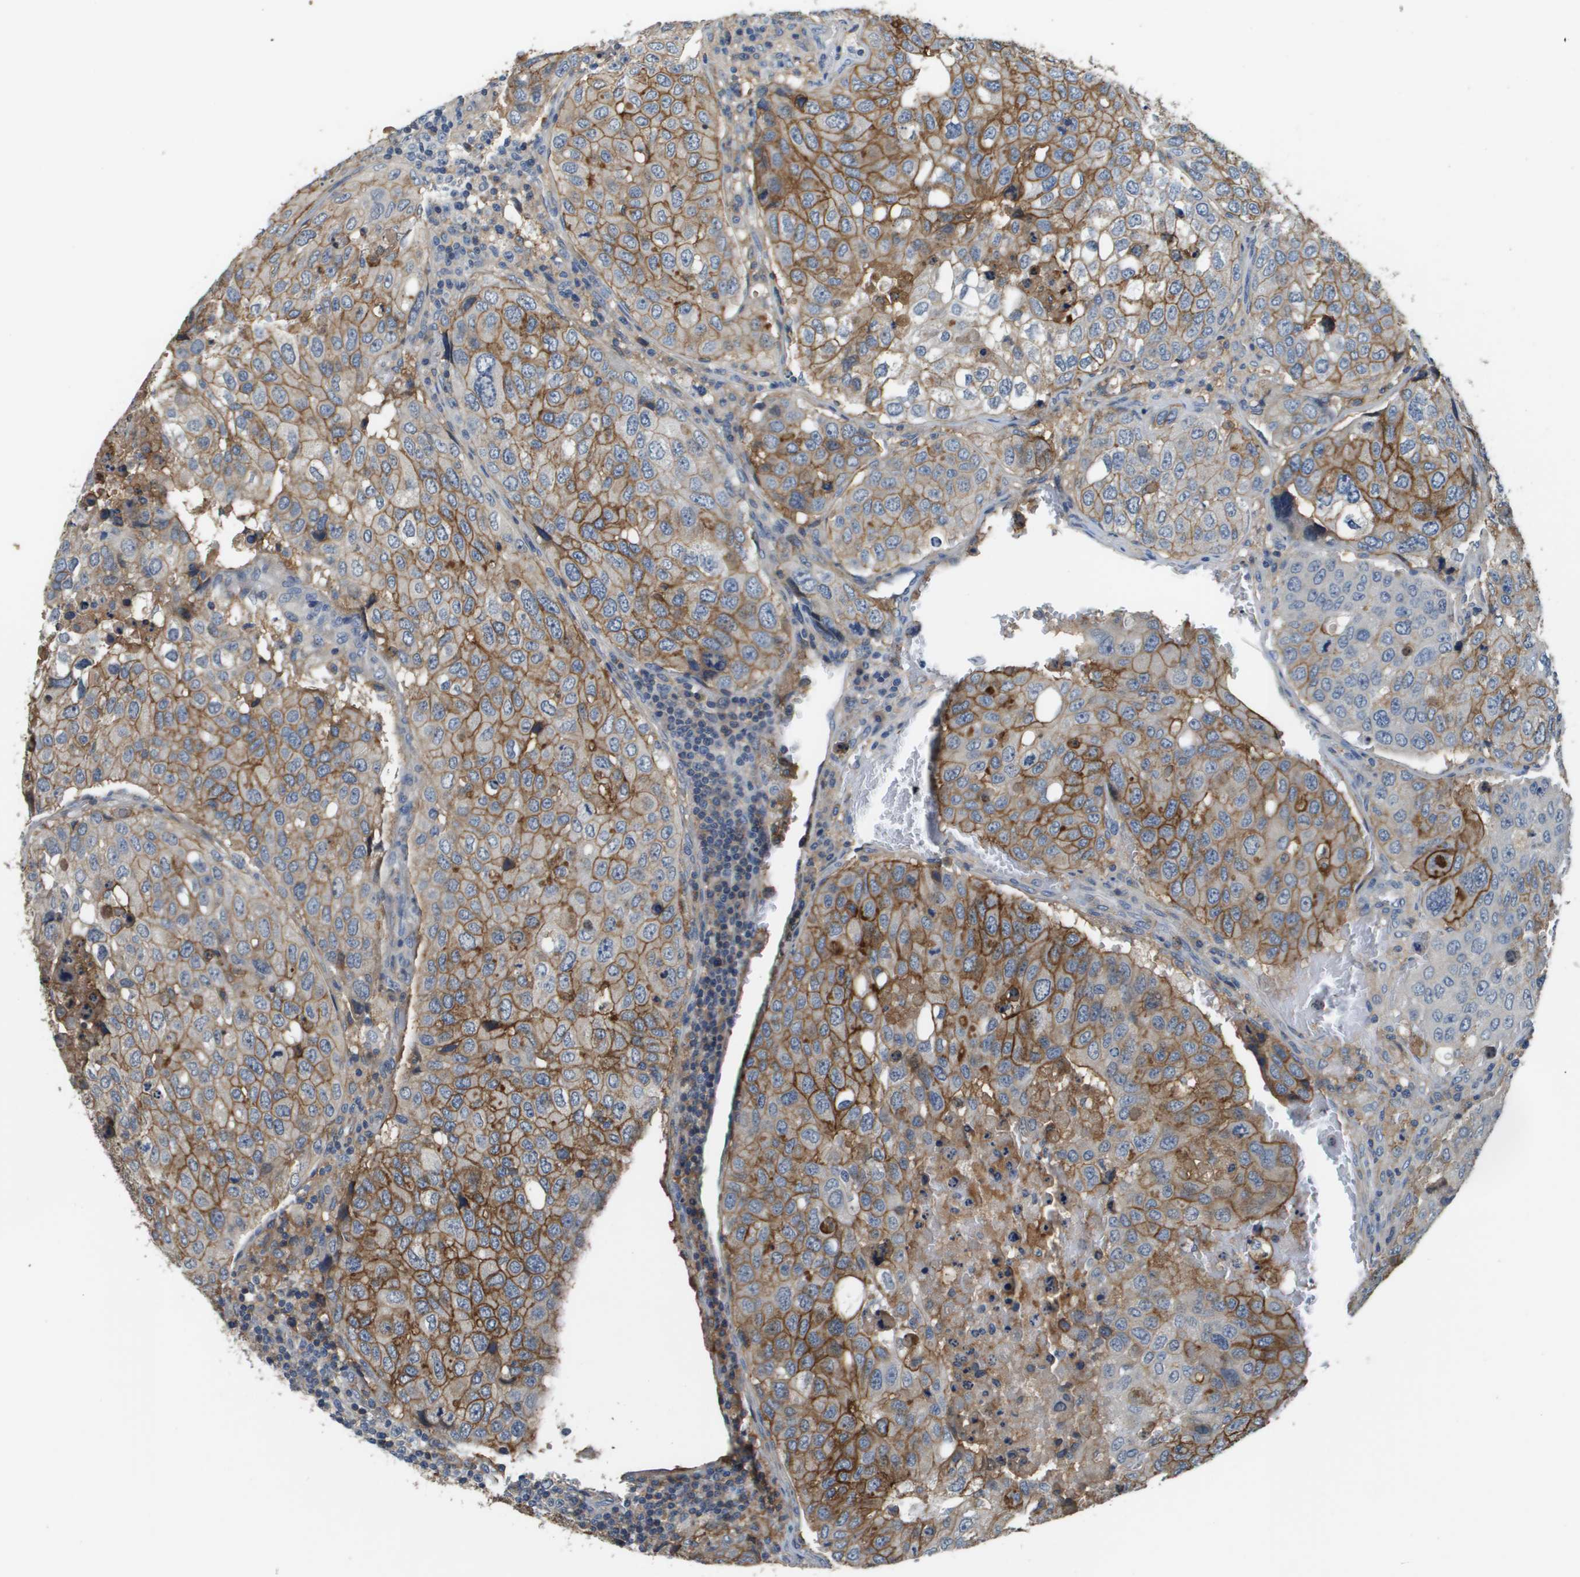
{"staining": {"intensity": "strong", "quantity": "25%-75%", "location": "cytoplasmic/membranous"}, "tissue": "urothelial cancer", "cell_type": "Tumor cells", "image_type": "cancer", "snomed": [{"axis": "morphology", "description": "Urothelial carcinoma, High grade"}, {"axis": "topography", "description": "Lymph node"}, {"axis": "topography", "description": "Urinary bladder"}], "caption": "A brown stain highlights strong cytoplasmic/membranous positivity of a protein in high-grade urothelial carcinoma tumor cells.", "gene": "SLC16A3", "patient": {"sex": "male", "age": 51}}